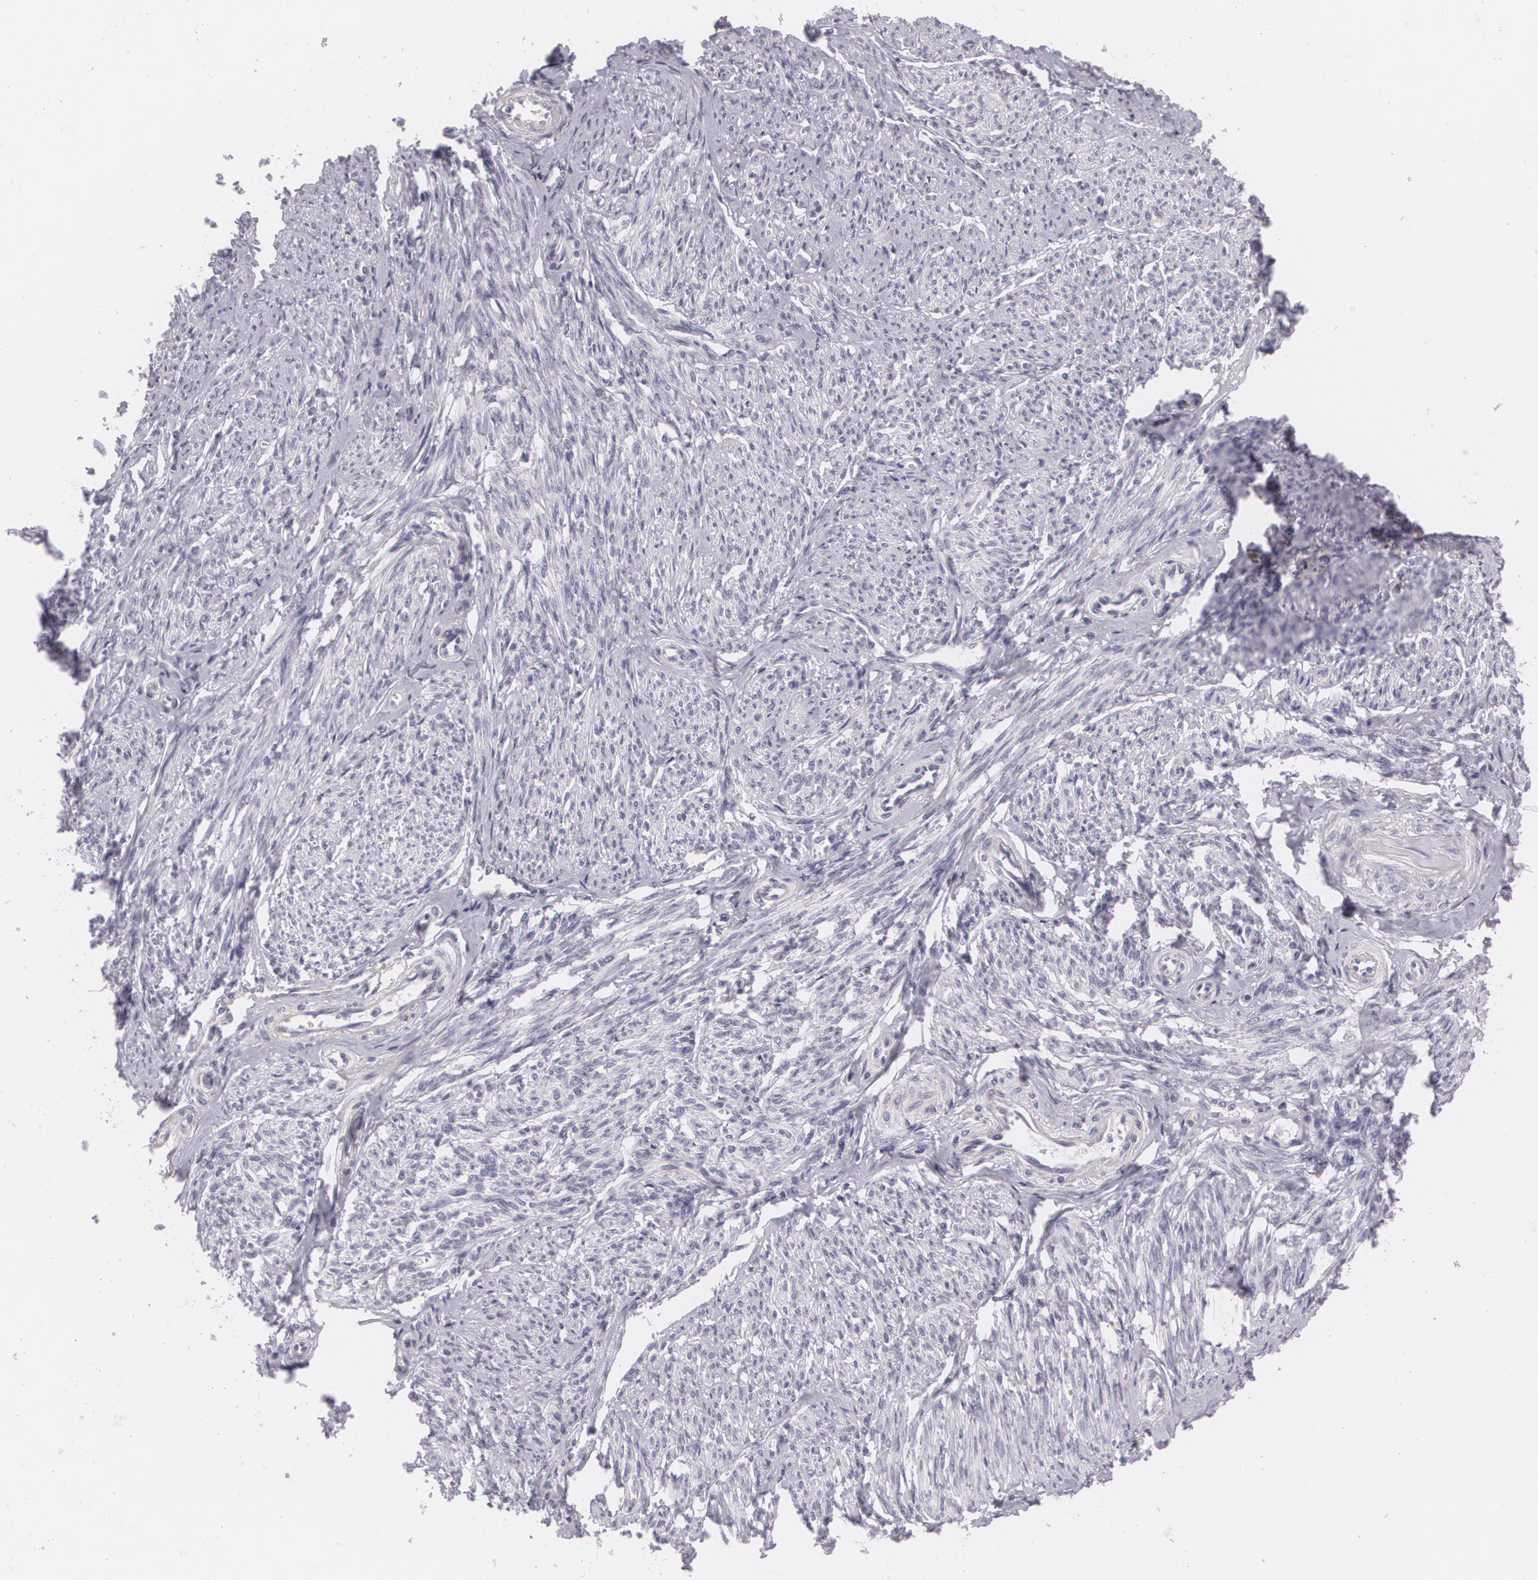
{"staining": {"intensity": "negative", "quantity": "none", "location": "none"}, "tissue": "smooth muscle", "cell_type": "Smooth muscle cells", "image_type": "normal", "snomed": [{"axis": "morphology", "description": "Normal tissue, NOS"}, {"axis": "topography", "description": "Smooth muscle"}, {"axis": "topography", "description": "Cervix"}], "caption": "Human smooth muscle stained for a protein using immunohistochemistry (IHC) shows no staining in smooth muscle cells.", "gene": "MAP2", "patient": {"sex": "female", "age": 70}}